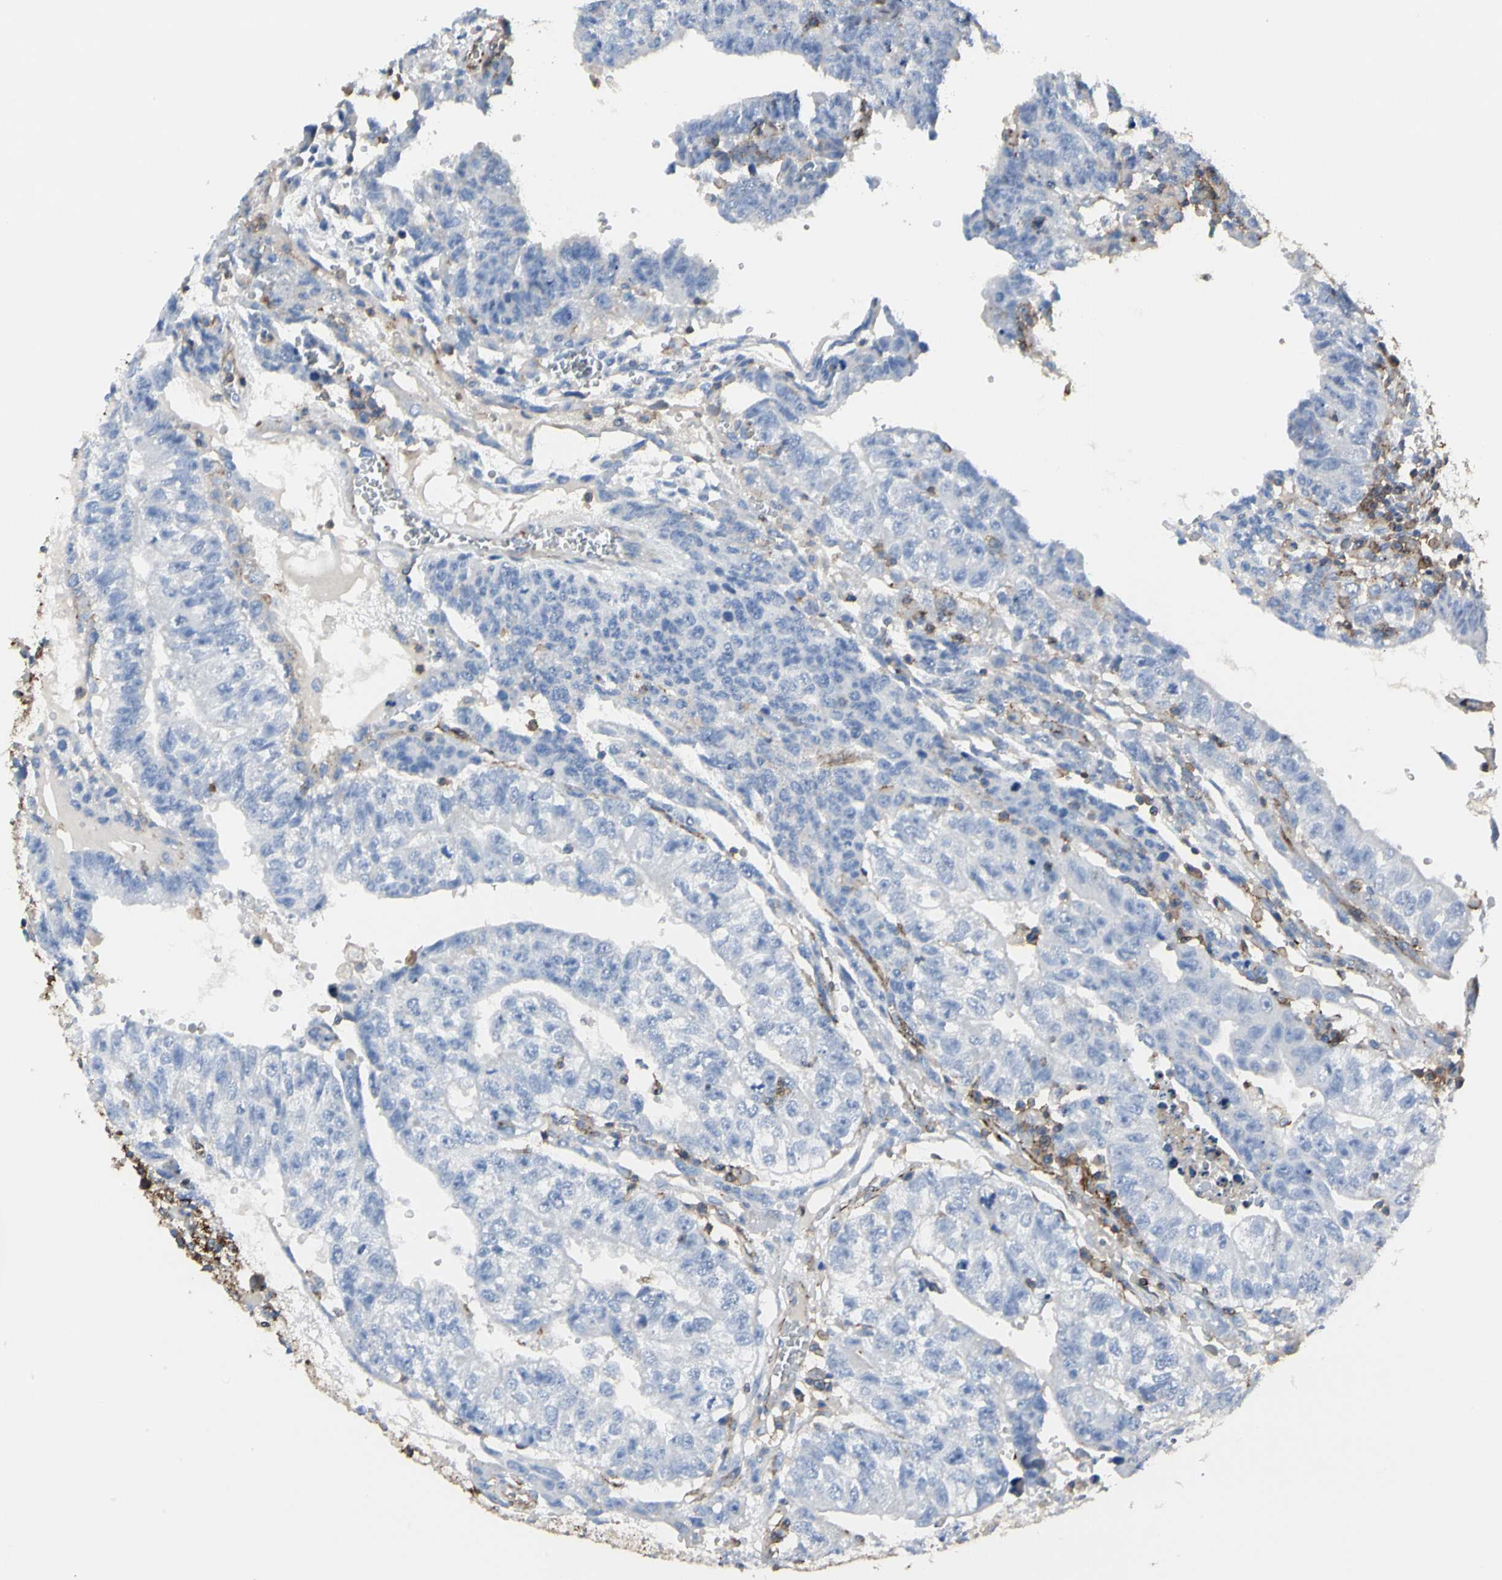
{"staining": {"intensity": "negative", "quantity": "none", "location": "none"}, "tissue": "testis cancer", "cell_type": "Tumor cells", "image_type": "cancer", "snomed": [{"axis": "morphology", "description": "Seminoma, NOS"}, {"axis": "morphology", "description": "Carcinoma, Embryonal, NOS"}, {"axis": "topography", "description": "Testis"}], "caption": "DAB (3,3'-diaminobenzidine) immunohistochemical staining of testis seminoma reveals no significant staining in tumor cells. (DAB immunohistochemistry, high magnification).", "gene": "CLEC2B", "patient": {"sex": "male", "age": 52}}